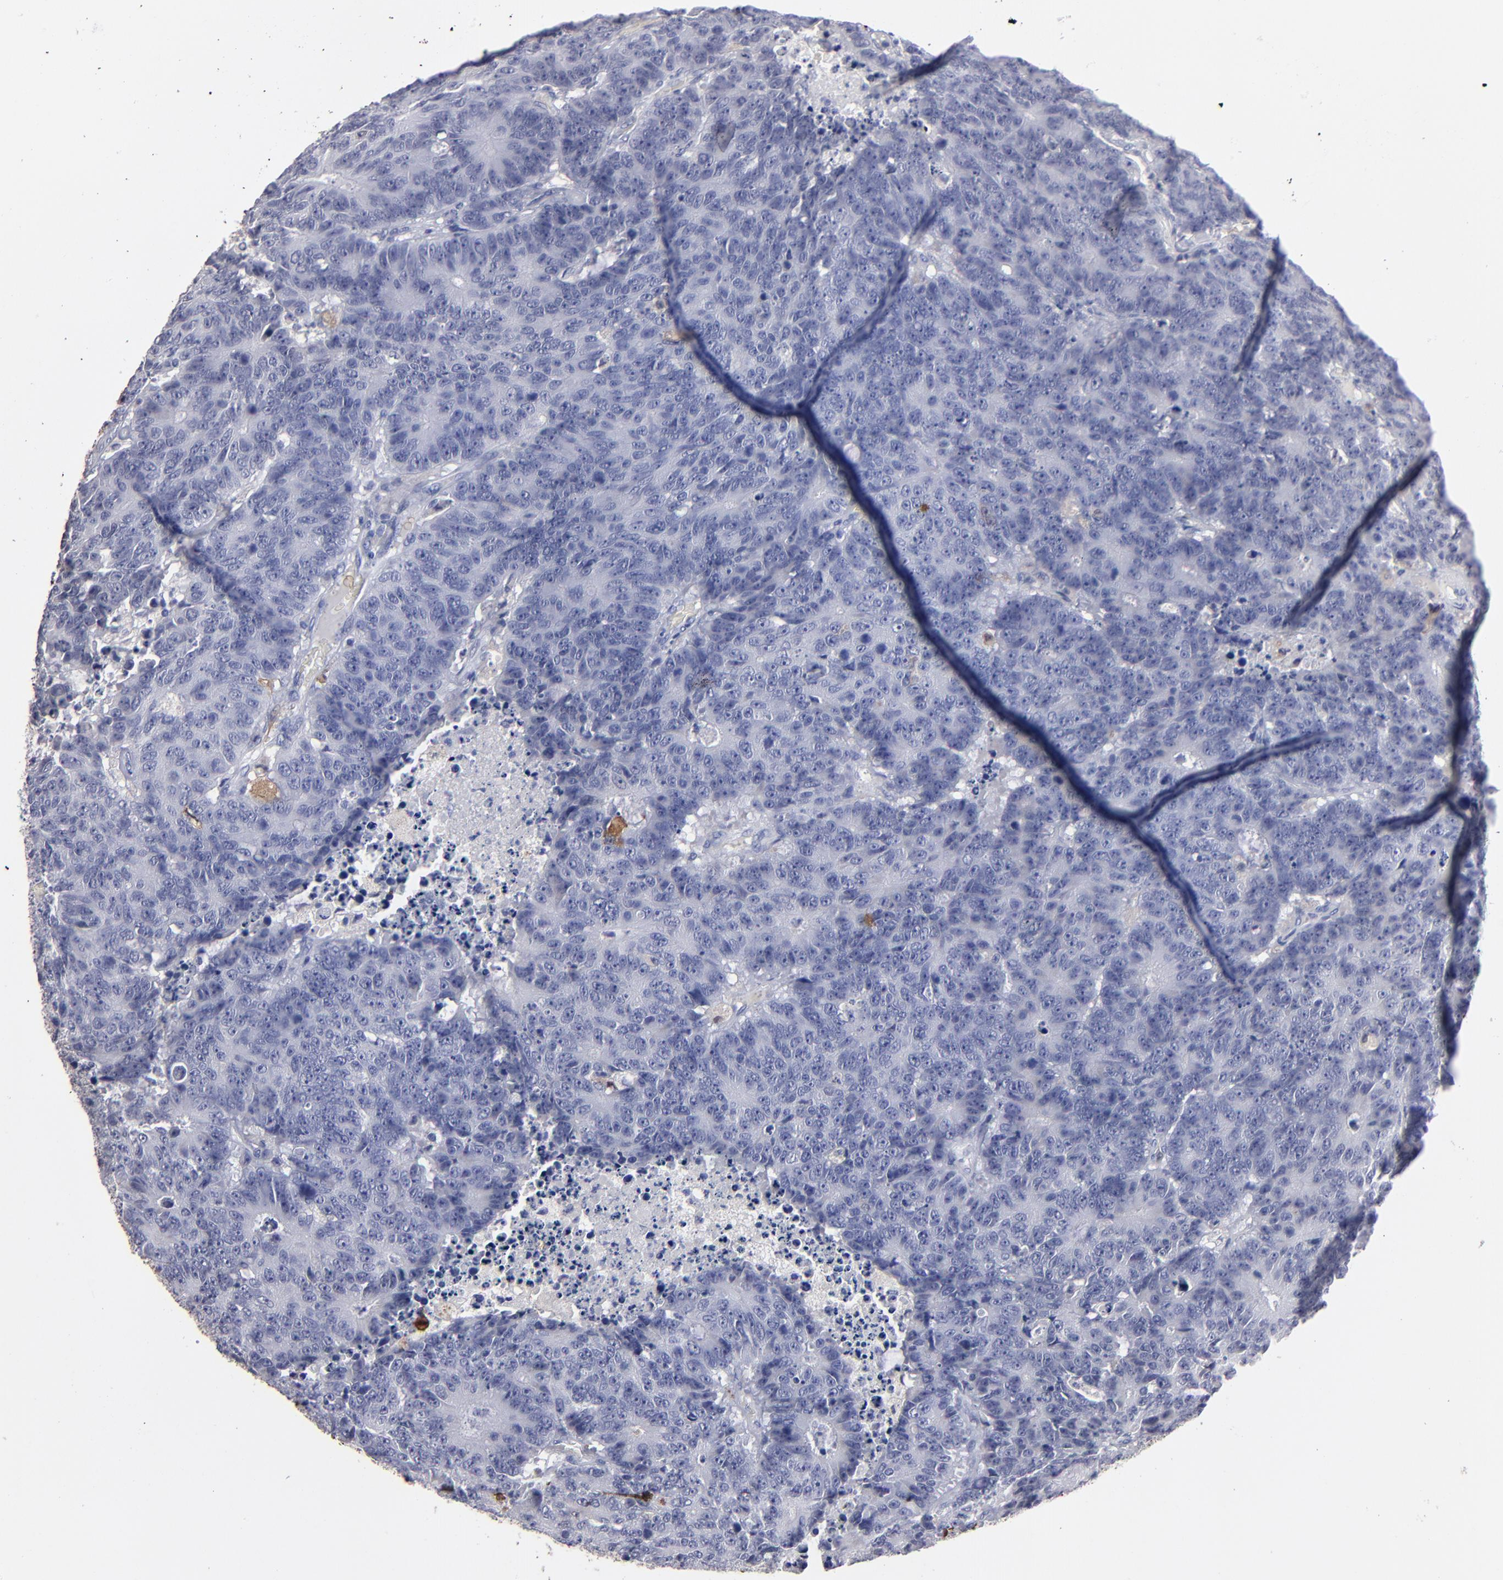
{"staining": {"intensity": "negative", "quantity": "none", "location": "none"}, "tissue": "colorectal cancer", "cell_type": "Tumor cells", "image_type": "cancer", "snomed": [{"axis": "morphology", "description": "Adenocarcinoma, NOS"}, {"axis": "topography", "description": "Colon"}], "caption": "Tumor cells show no significant staining in adenocarcinoma (colorectal).", "gene": "FABP4", "patient": {"sex": "female", "age": 86}}